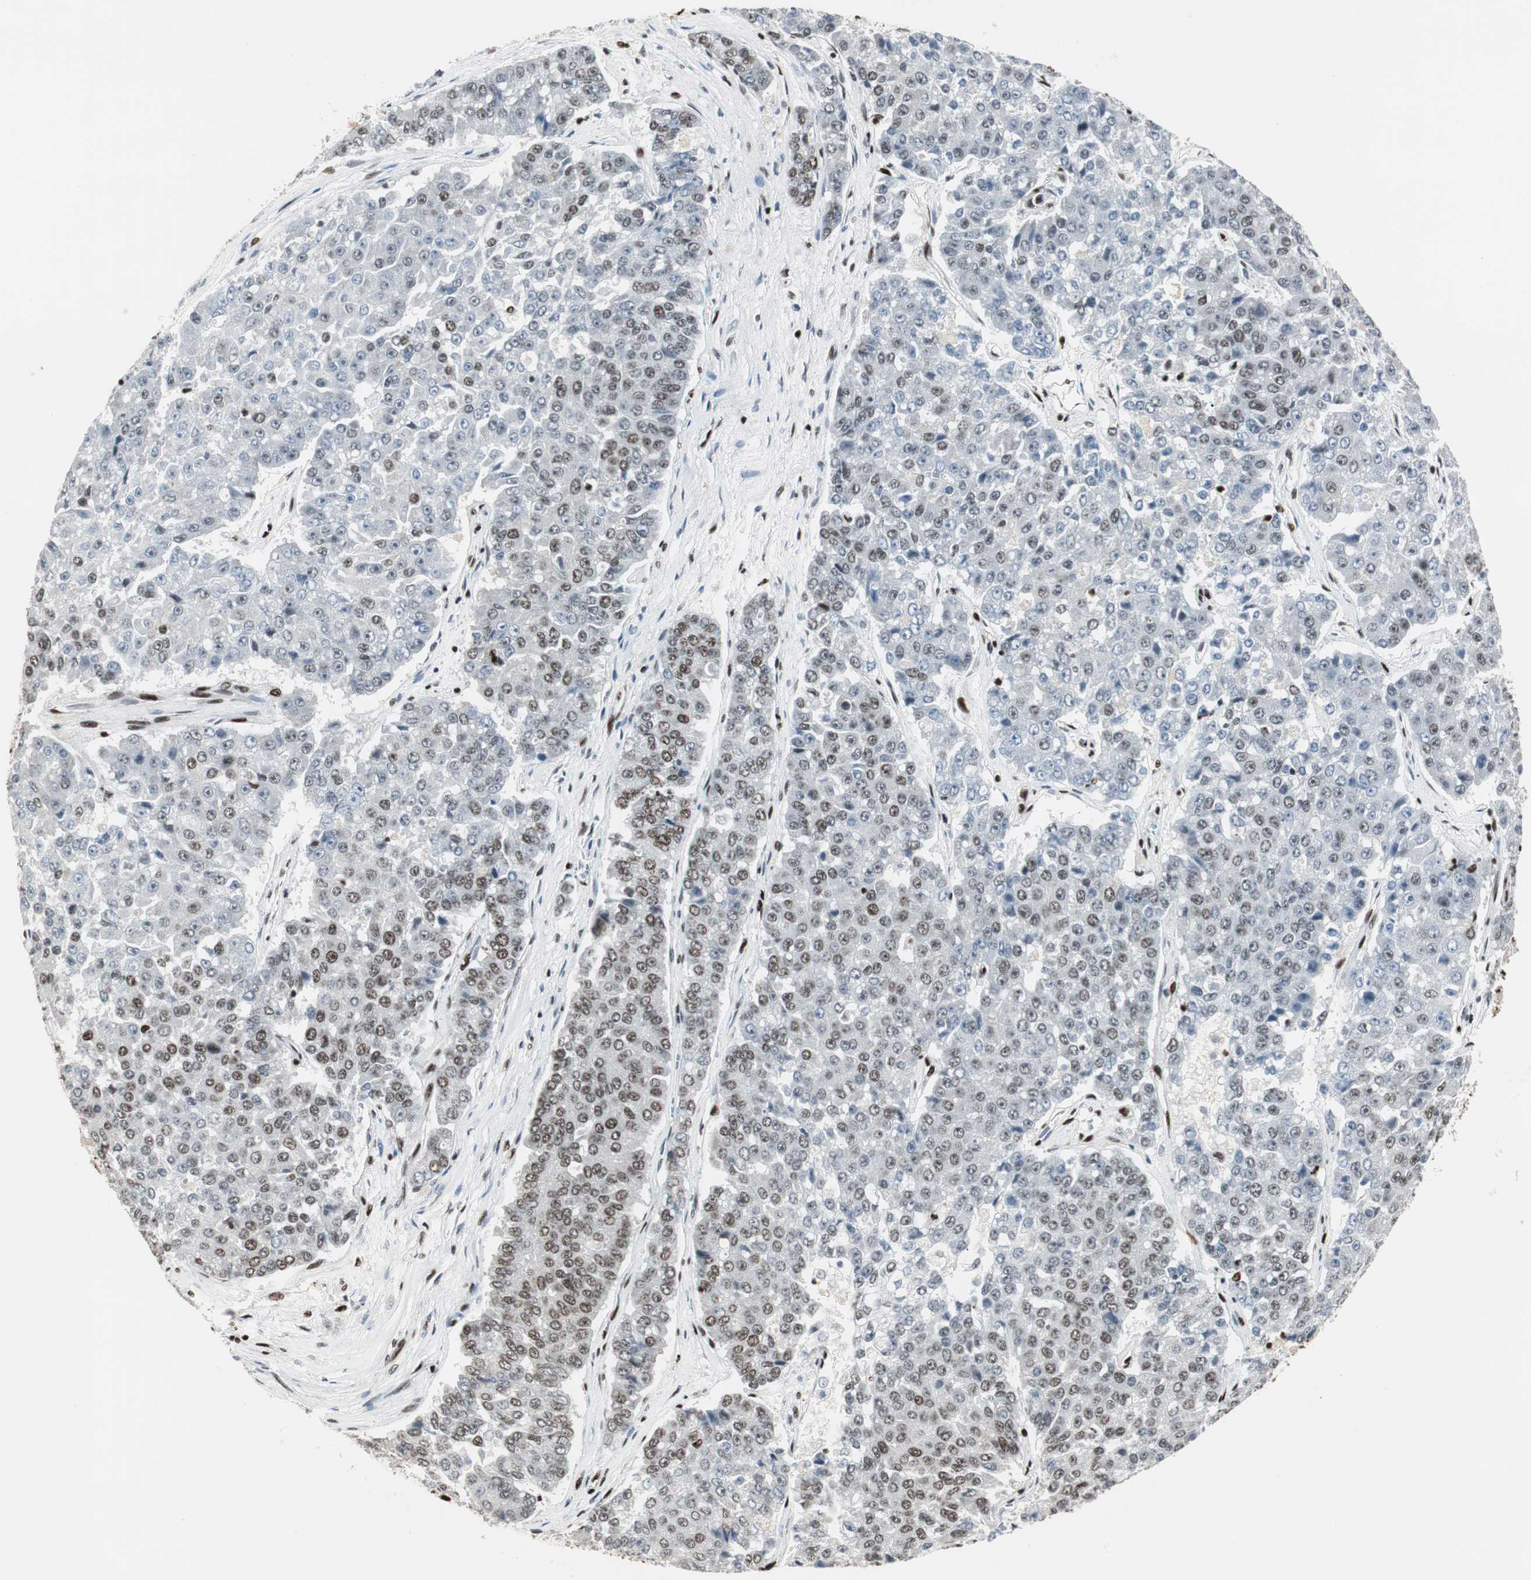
{"staining": {"intensity": "moderate", "quantity": "<25%", "location": "nuclear"}, "tissue": "pancreatic cancer", "cell_type": "Tumor cells", "image_type": "cancer", "snomed": [{"axis": "morphology", "description": "Adenocarcinoma, NOS"}, {"axis": "topography", "description": "Pancreas"}], "caption": "Immunohistochemistry (IHC) photomicrograph of neoplastic tissue: pancreatic adenocarcinoma stained using IHC exhibits low levels of moderate protein expression localized specifically in the nuclear of tumor cells, appearing as a nuclear brown color.", "gene": "MTA2", "patient": {"sex": "male", "age": 50}}